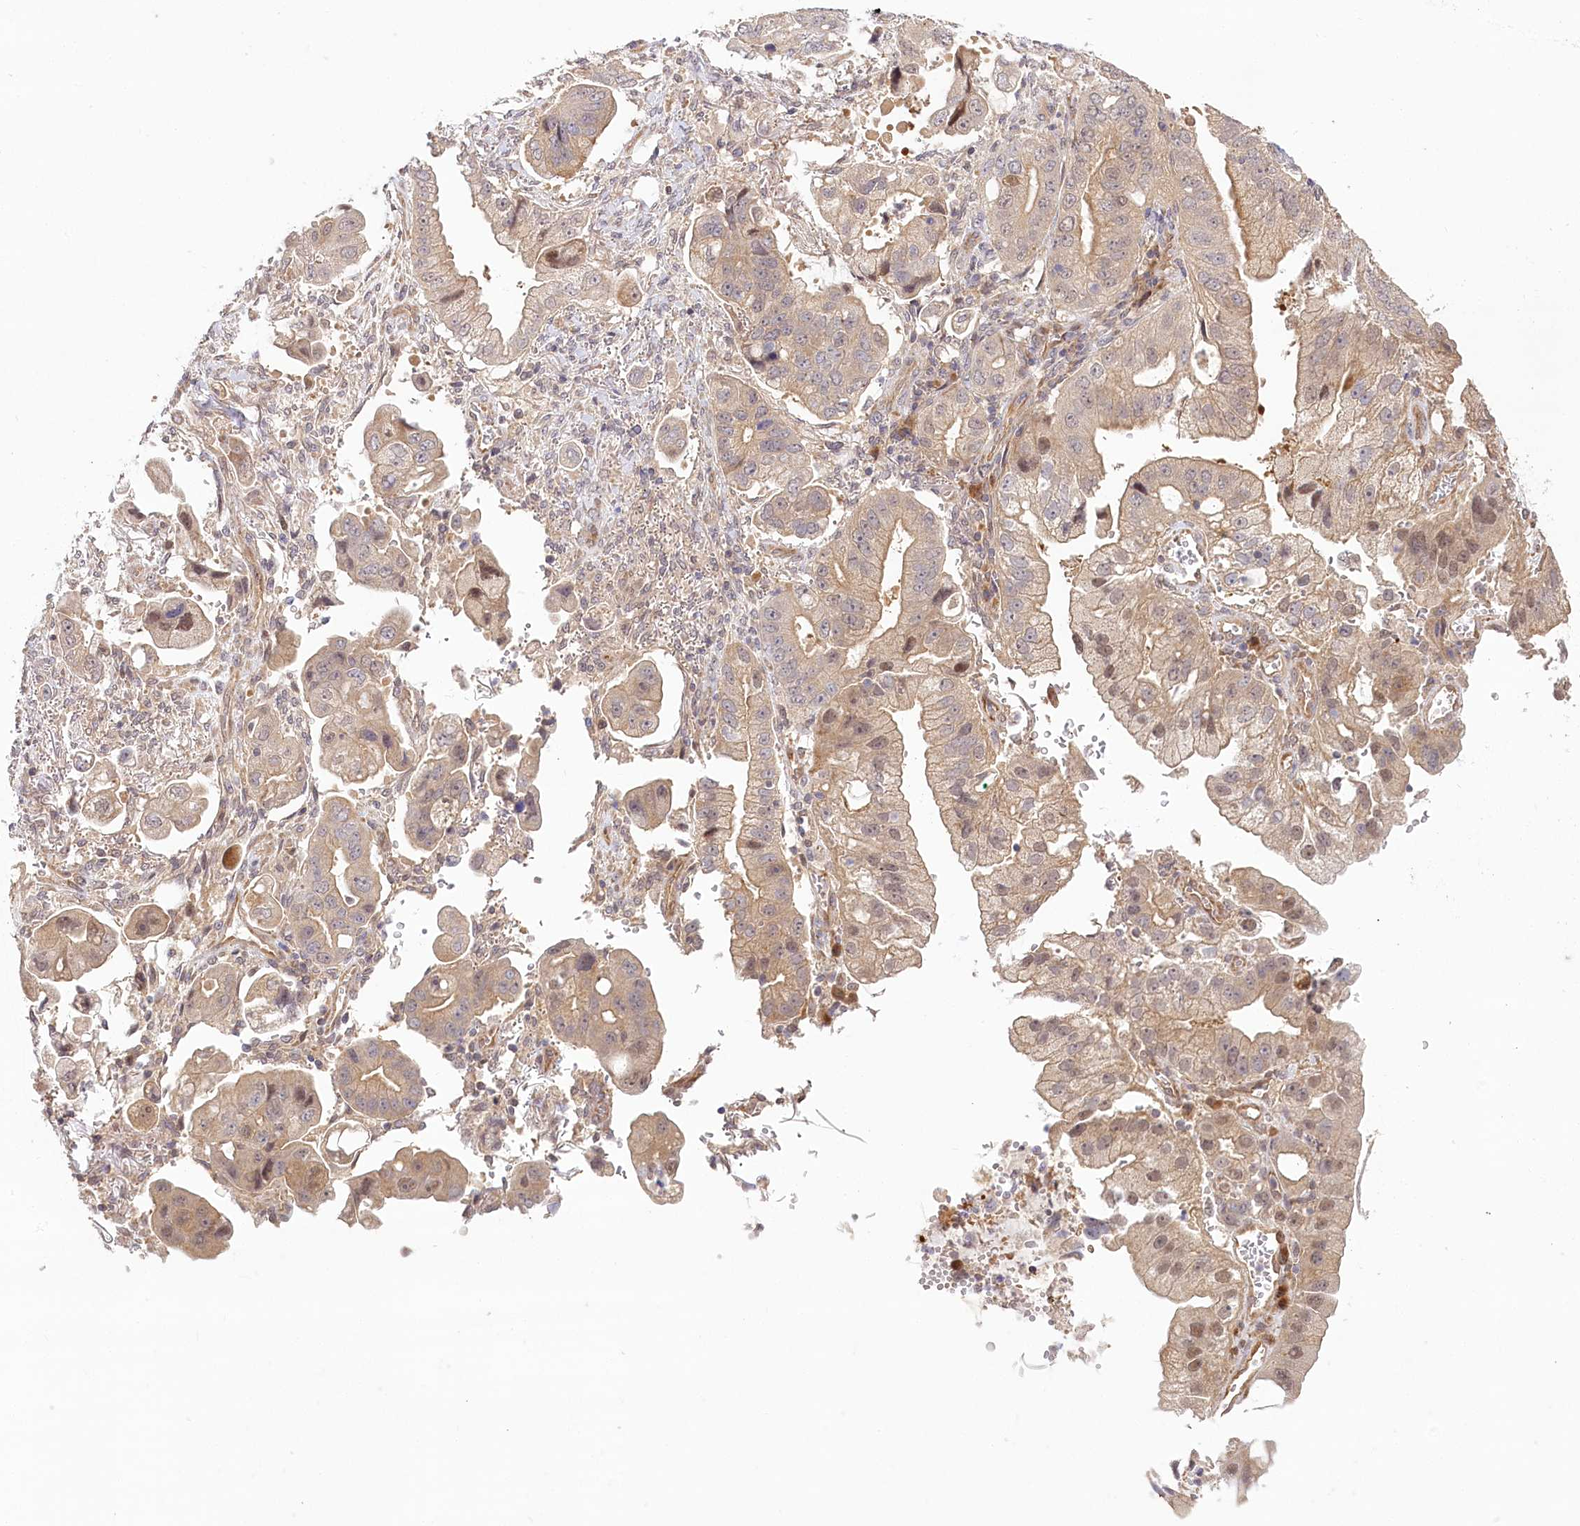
{"staining": {"intensity": "weak", "quantity": ">75%", "location": "cytoplasmic/membranous"}, "tissue": "stomach cancer", "cell_type": "Tumor cells", "image_type": "cancer", "snomed": [{"axis": "morphology", "description": "Adenocarcinoma, NOS"}, {"axis": "topography", "description": "Stomach"}], "caption": "Tumor cells display low levels of weak cytoplasmic/membranous expression in approximately >75% of cells in human stomach adenocarcinoma. The staining was performed using DAB (3,3'-diaminobenzidine), with brown indicating positive protein expression. Nuclei are stained blue with hematoxylin.", "gene": "CEP70", "patient": {"sex": "male", "age": 62}}